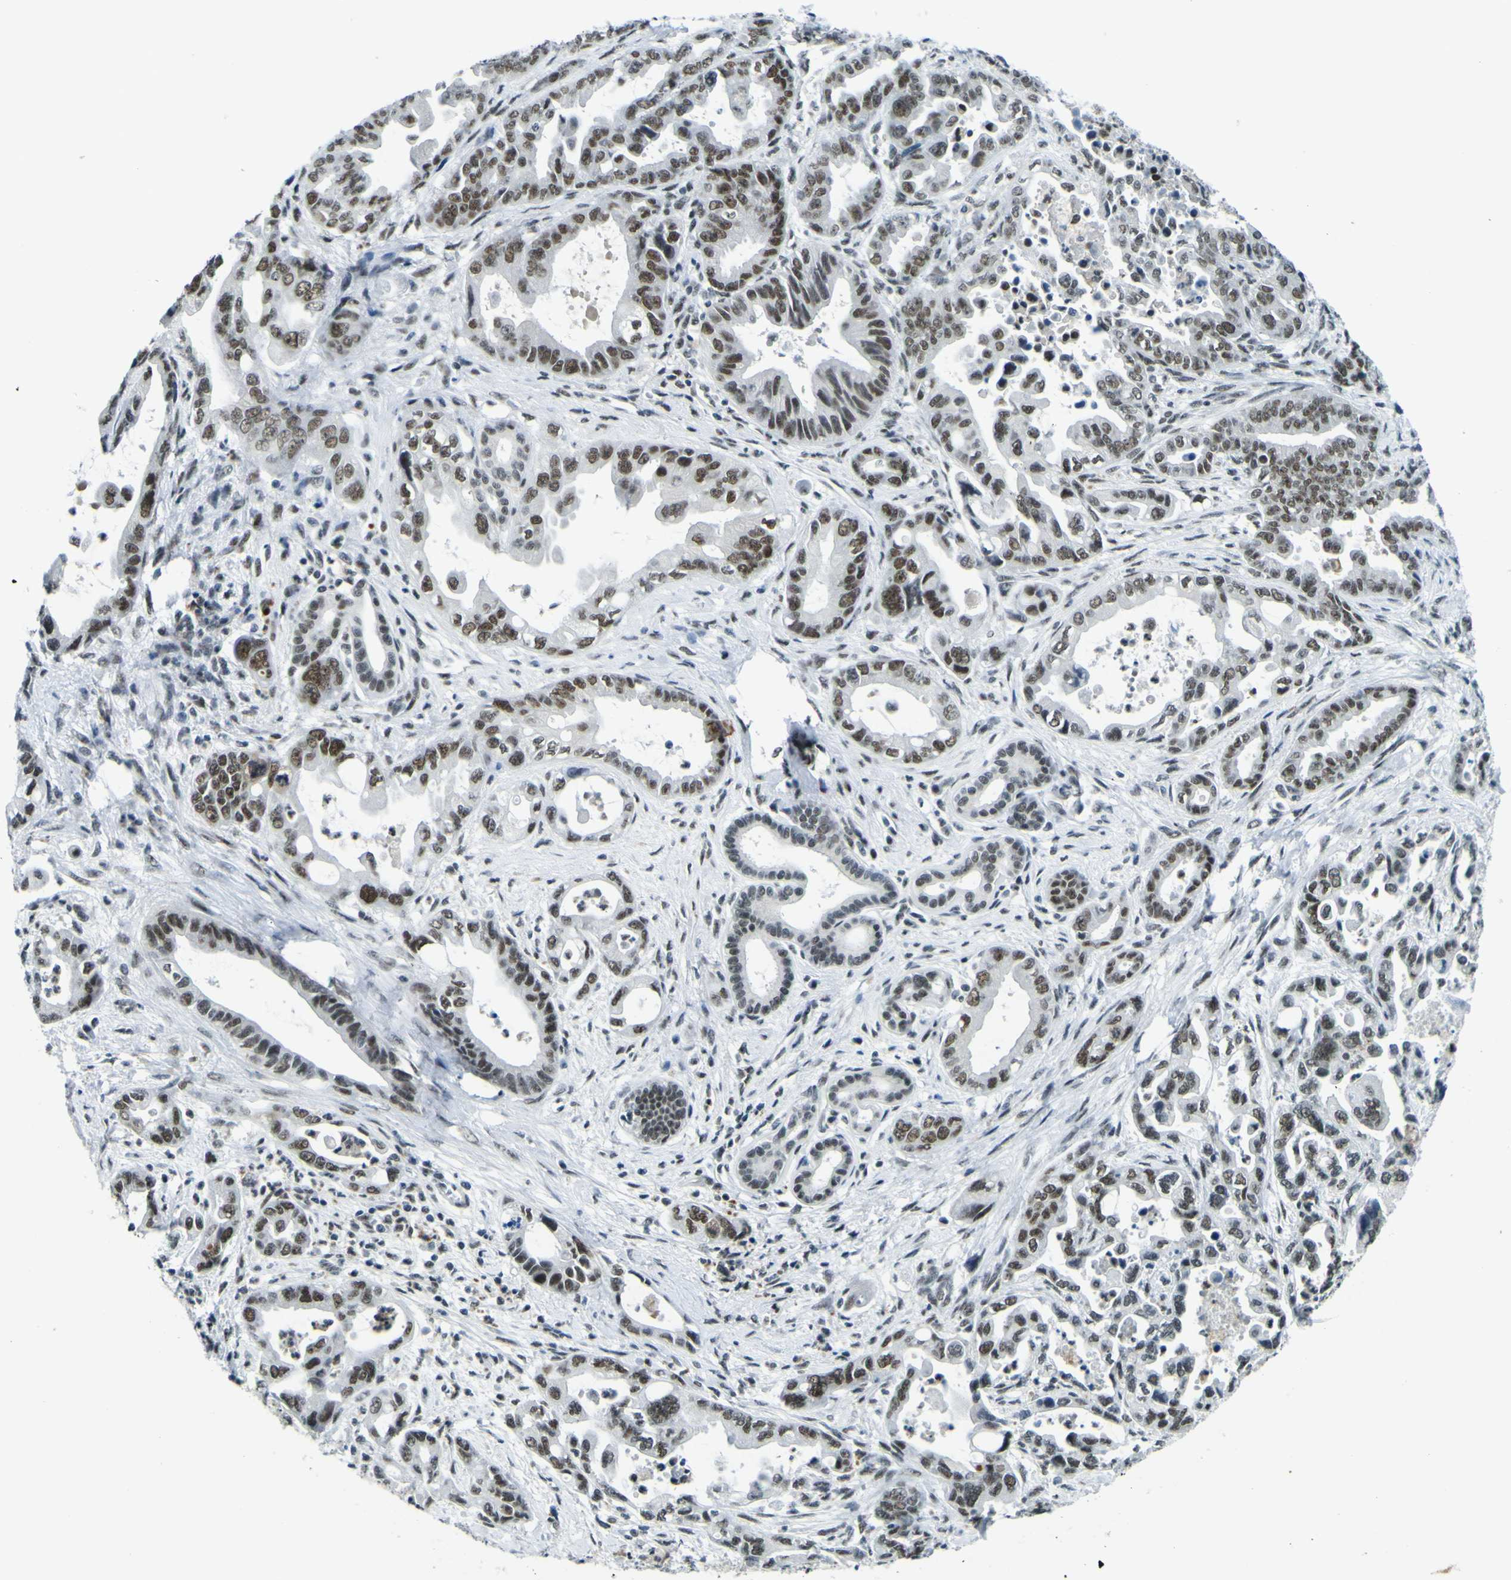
{"staining": {"intensity": "moderate", "quantity": ">75%", "location": "nuclear"}, "tissue": "pancreatic cancer", "cell_type": "Tumor cells", "image_type": "cancer", "snomed": [{"axis": "morphology", "description": "Adenocarcinoma, NOS"}, {"axis": "topography", "description": "Pancreas"}], "caption": "High-magnification brightfield microscopy of pancreatic cancer (adenocarcinoma) stained with DAB (3,3'-diaminobenzidine) (brown) and counterstained with hematoxylin (blue). tumor cells exhibit moderate nuclear positivity is appreciated in about>75% of cells.", "gene": "CEBPG", "patient": {"sex": "male", "age": 70}}